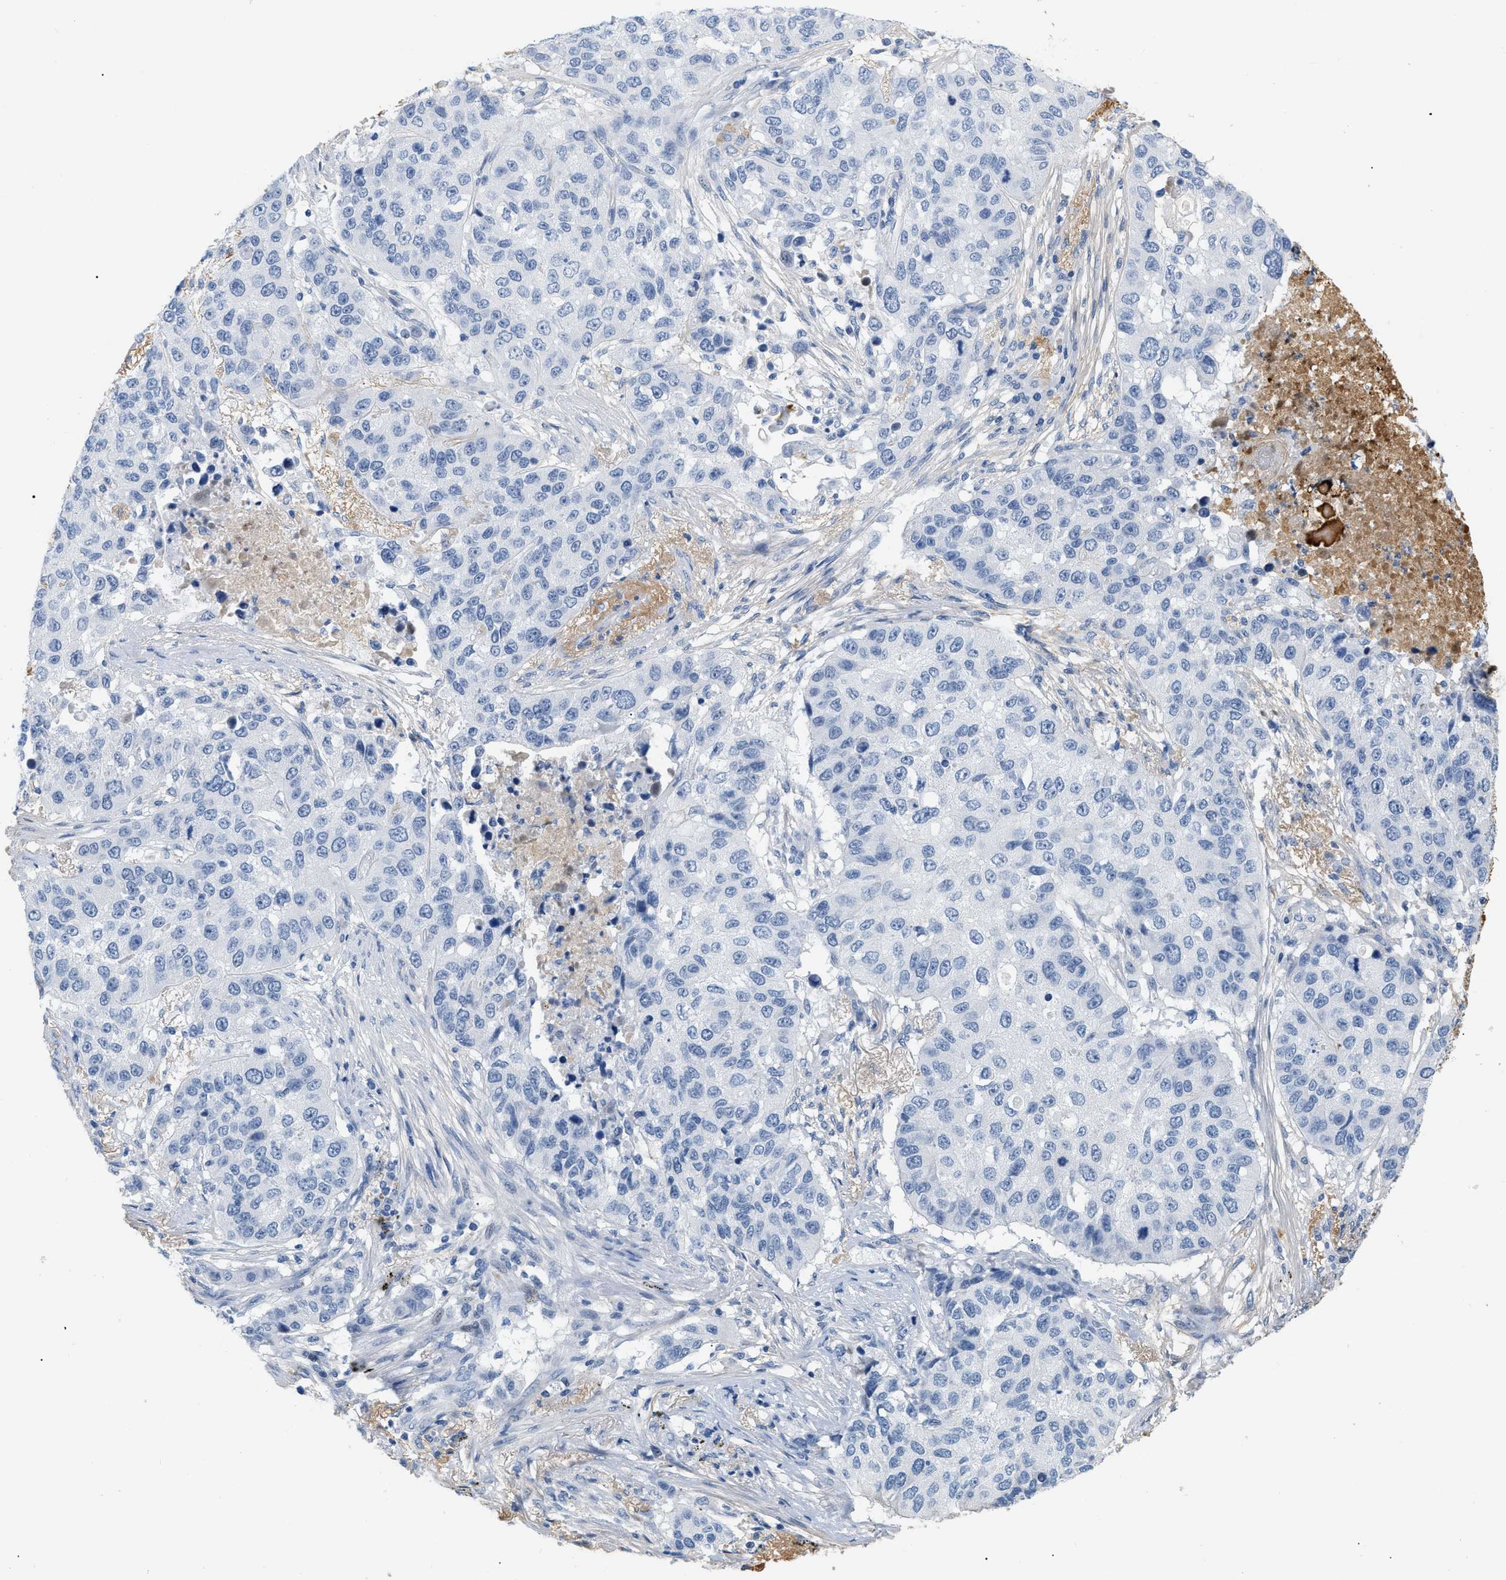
{"staining": {"intensity": "negative", "quantity": "none", "location": "none"}, "tissue": "lung cancer", "cell_type": "Tumor cells", "image_type": "cancer", "snomed": [{"axis": "morphology", "description": "Squamous cell carcinoma, NOS"}, {"axis": "topography", "description": "Lung"}], "caption": "High power microscopy micrograph of an immunohistochemistry micrograph of lung cancer (squamous cell carcinoma), revealing no significant staining in tumor cells.", "gene": "CFH", "patient": {"sex": "male", "age": 57}}